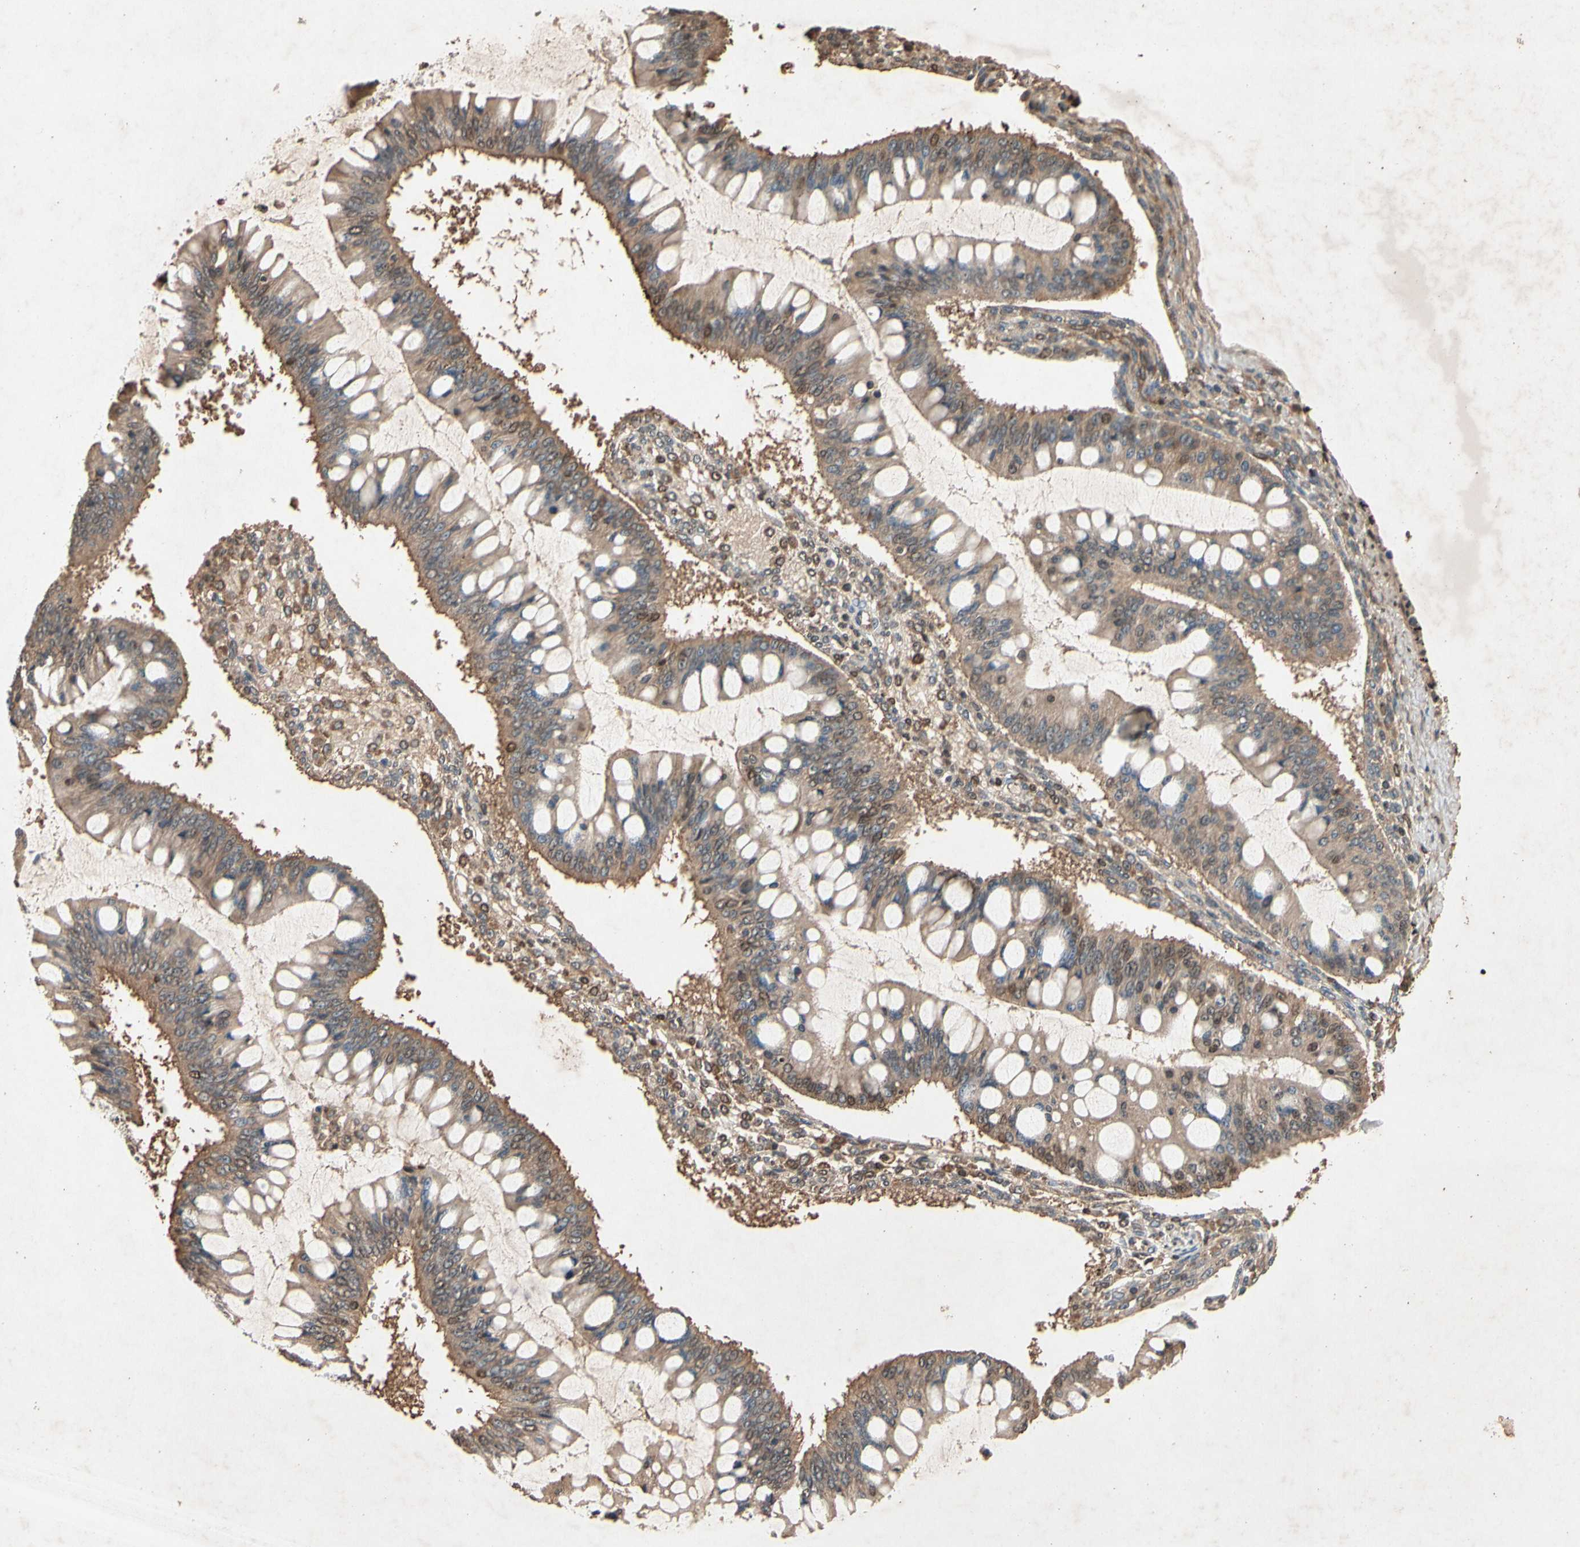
{"staining": {"intensity": "moderate", "quantity": ">75%", "location": "cytoplasmic/membranous"}, "tissue": "ovarian cancer", "cell_type": "Tumor cells", "image_type": "cancer", "snomed": [{"axis": "morphology", "description": "Cystadenocarcinoma, mucinous, NOS"}, {"axis": "topography", "description": "Ovary"}], "caption": "Immunohistochemical staining of ovarian mucinous cystadenocarcinoma demonstrates medium levels of moderate cytoplasmic/membranous positivity in approximately >75% of tumor cells.", "gene": "PRDX4", "patient": {"sex": "female", "age": 73}}